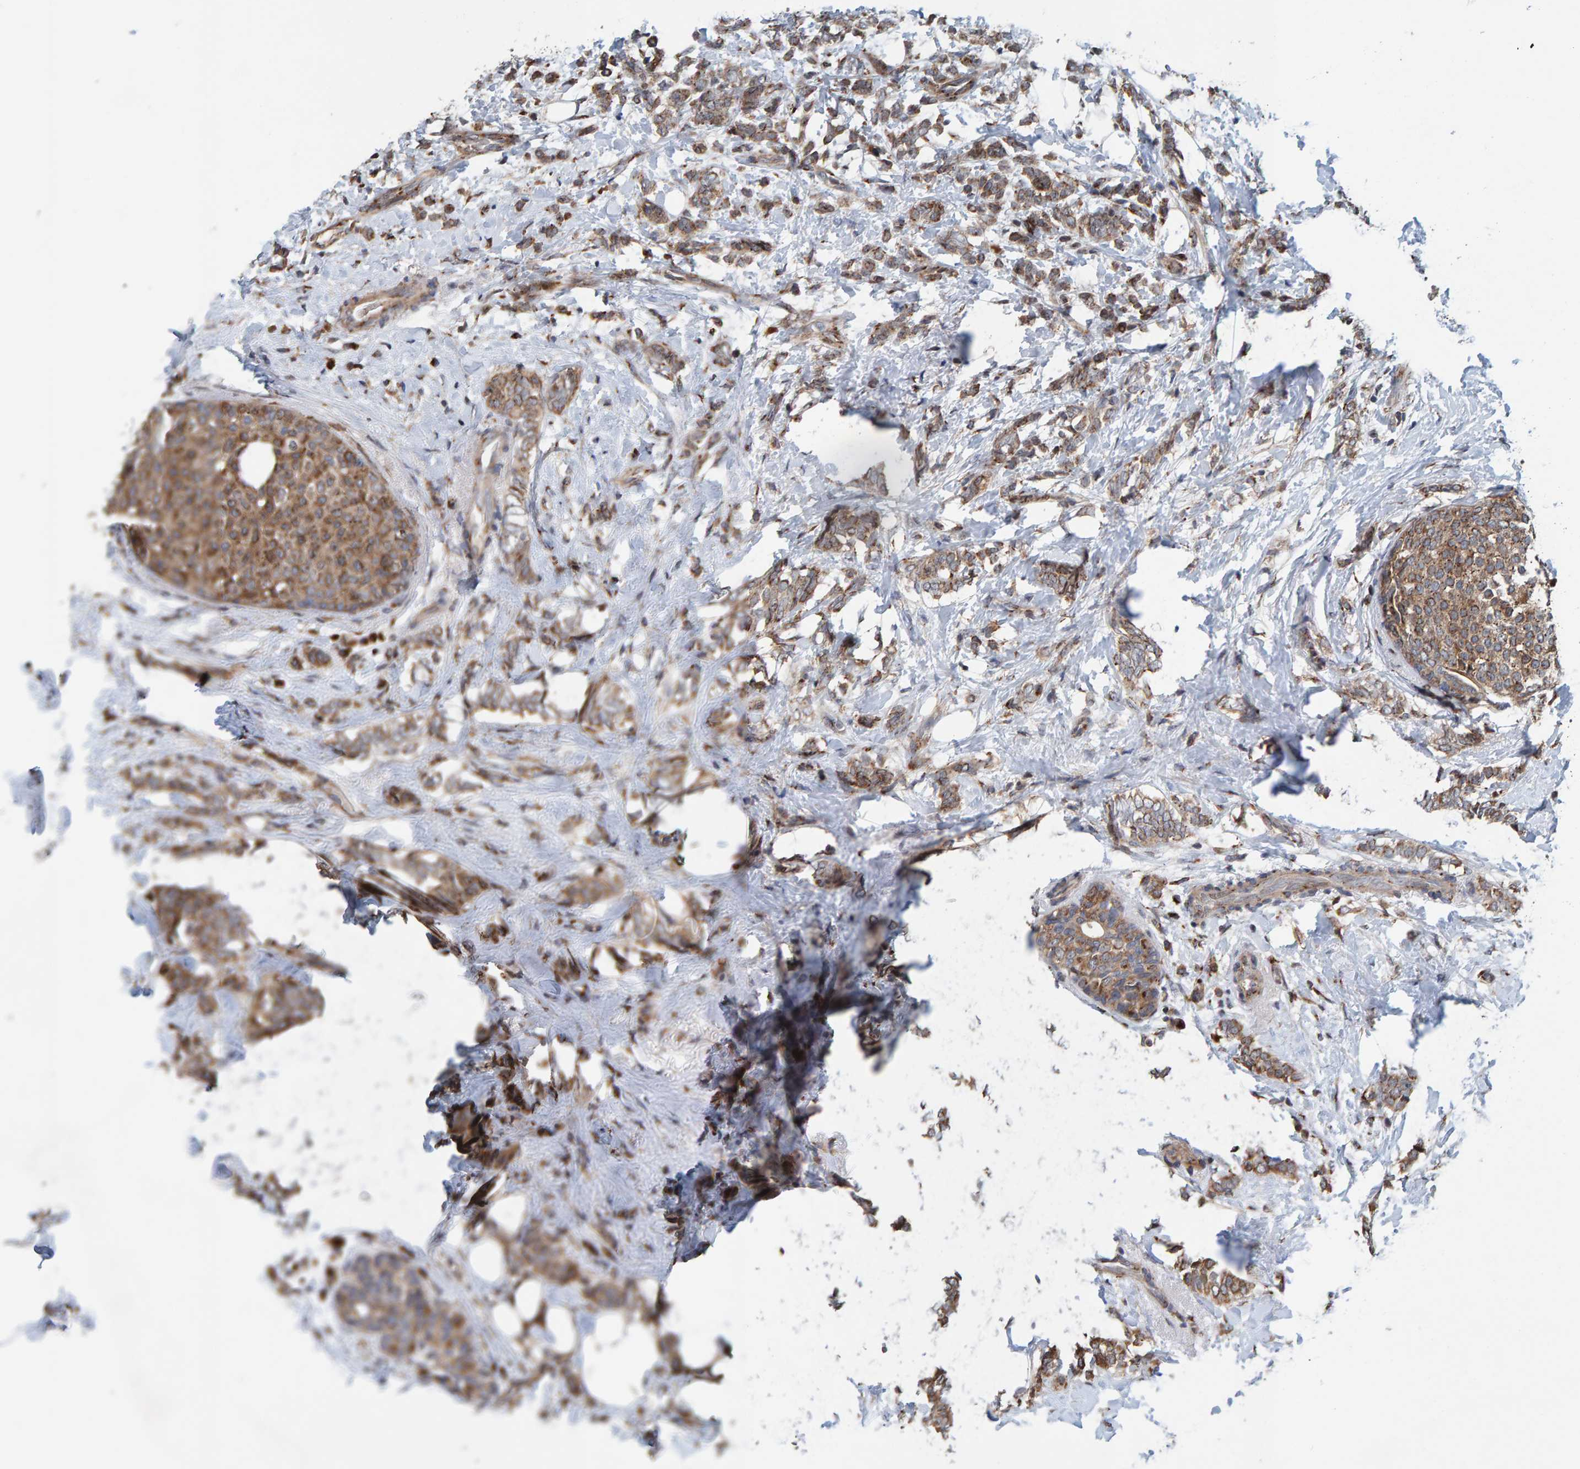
{"staining": {"intensity": "moderate", "quantity": ">75%", "location": "cytoplasmic/membranous"}, "tissue": "breast cancer", "cell_type": "Tumor cells", "image_type": "cancer", "snomed": [{"axis": "morphology", "description": "Lobular carcinoma"}, {"axis": "topography", "description": "Breast"}], "caption": "Breast cancer (lobular carcinoma) stained for a protein demonstrates moderate cytoplasmic/membranous positivity in tumor cells.", "gene": "CCDC25", "patient": {"sex": "female", "age": 50}}